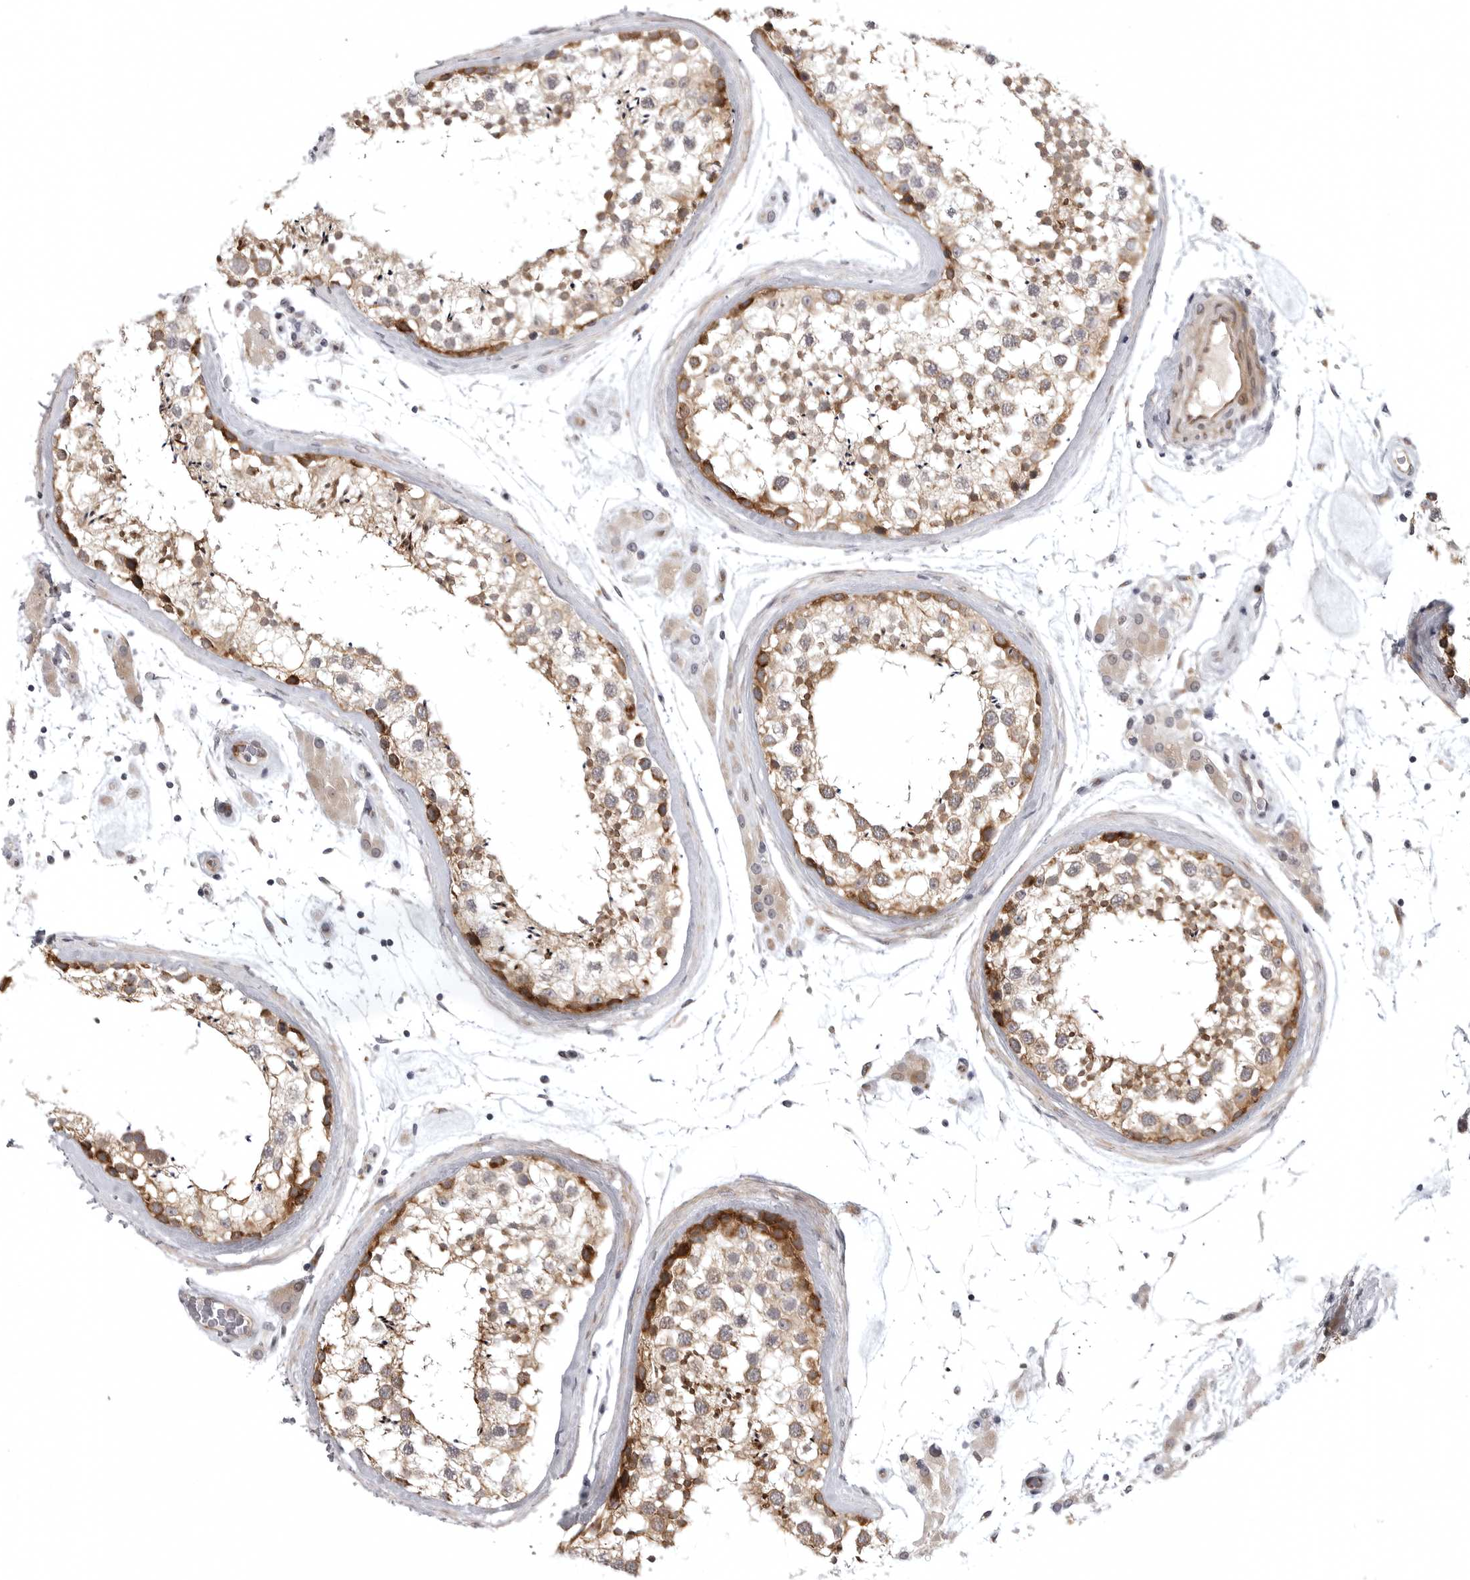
{"staining": {"intensity": "moderate", "quantity": "25%-75%", "location": "cytoplasmic/membranous"}, "tissue": "testis", "cell_type": "Cells in seminiferous ducts", "image_type": "normal", "snomed": [{"axis": "morphology", "description": "Normal tissue, NOS"}, {"axis": "topography", "description": "Testis"}], "caption": "DAB immunohistochemical staining of benign human testis reveals moderate cytoplasmic/membranous protein positivity in approximately 25%-75% of cells in seminiferous ducts. (IHC, brightfield microscopy, high magnification).", "gene": "CD300LD", "patient": {"sex": "male", "age": 46}}